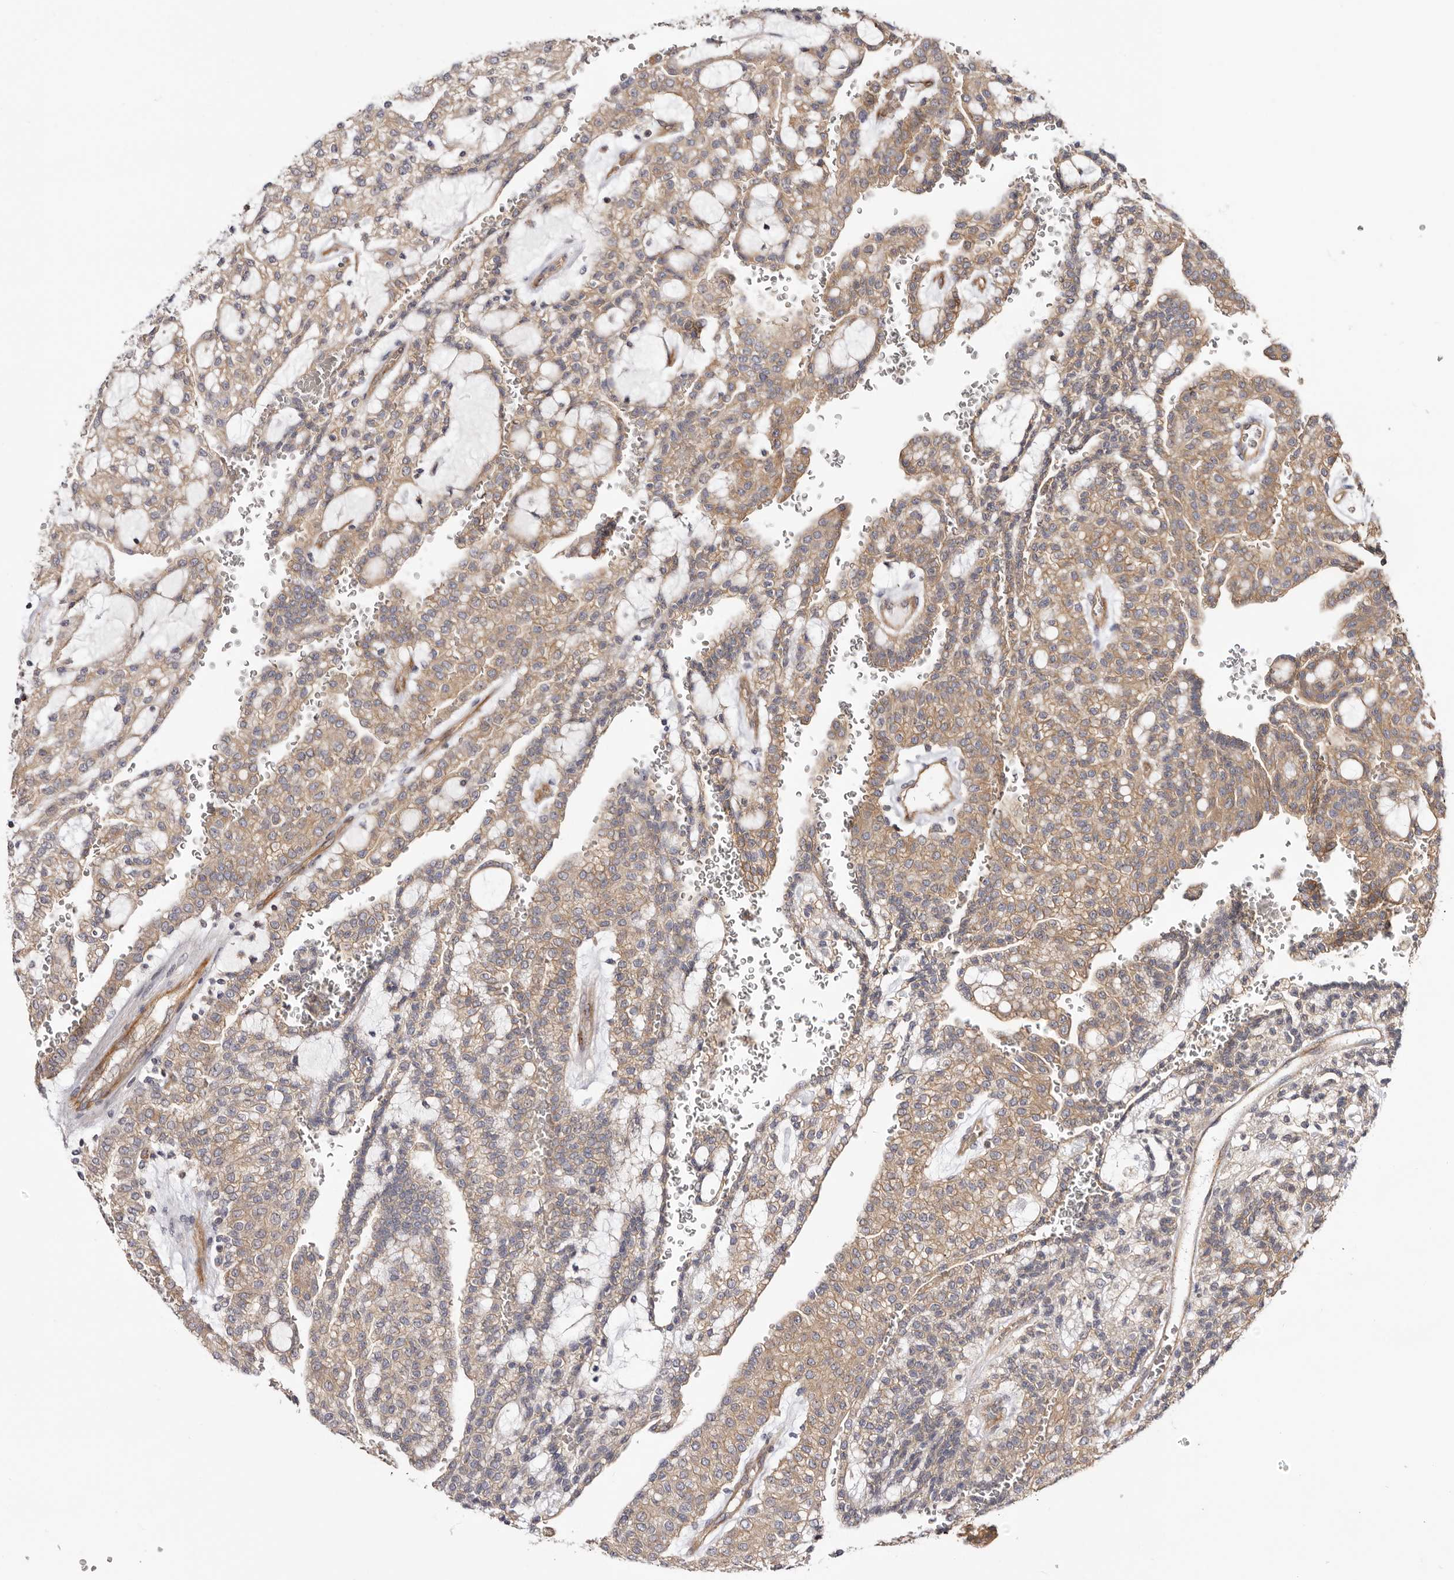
{"staining": {"intensity": "moderate", "quantity": ">75%", "location": "cytoplasmic/membranous"}, "tissue": "renal cancer", "cell_type": "Tumor cells", "image_type": "cancer", "snomed": [{"axis": "morphology", "description": "Adenocarcinoma, NOS"}, {"axis": "topography", "description": "Kidney"}], "caption": "Protein expression analysis of human renal adenocarcinoma reveals moderate cytoplasmic/membranous staining in about >75% of tumor cells.", "gene": "PANK4", "patient": {"sex": "male", "age": 63}}